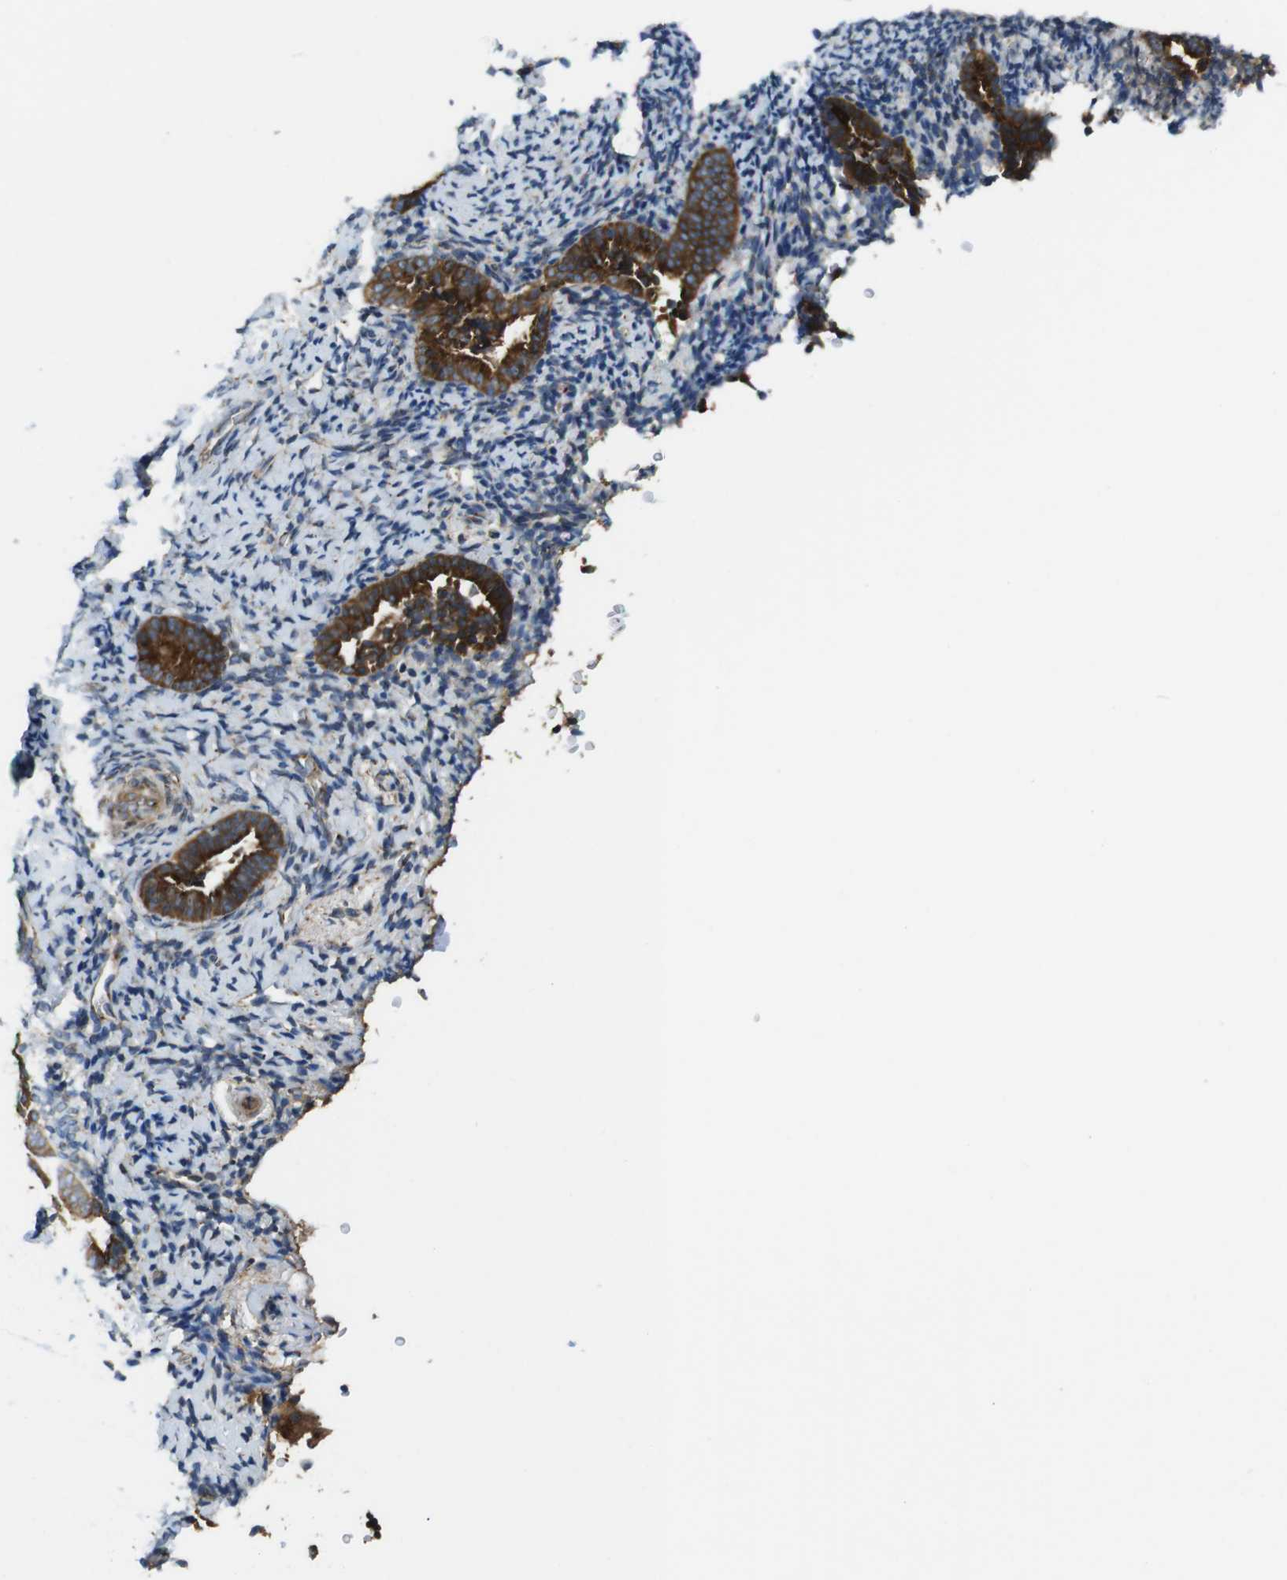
{"staining": {"intensity": "negative", "quantity": "none", "location": "none"}, "tissue": "endometrium", "cell_type": "Cells in endometrial stroma", "image_type": "normal", "snomed": [{"axis": "morphology", "description": "Normal tissue, NOS"}, {"axis": "topography", "description": "Endometrium"}], "caption": "Cells in endometrial stroma are negative for protein expression in normal human endometrium. (IHC, brightfield microscopy, high magnification).", "gene": "TMEM143", "patient": {"sex": "female", "age": 51}}